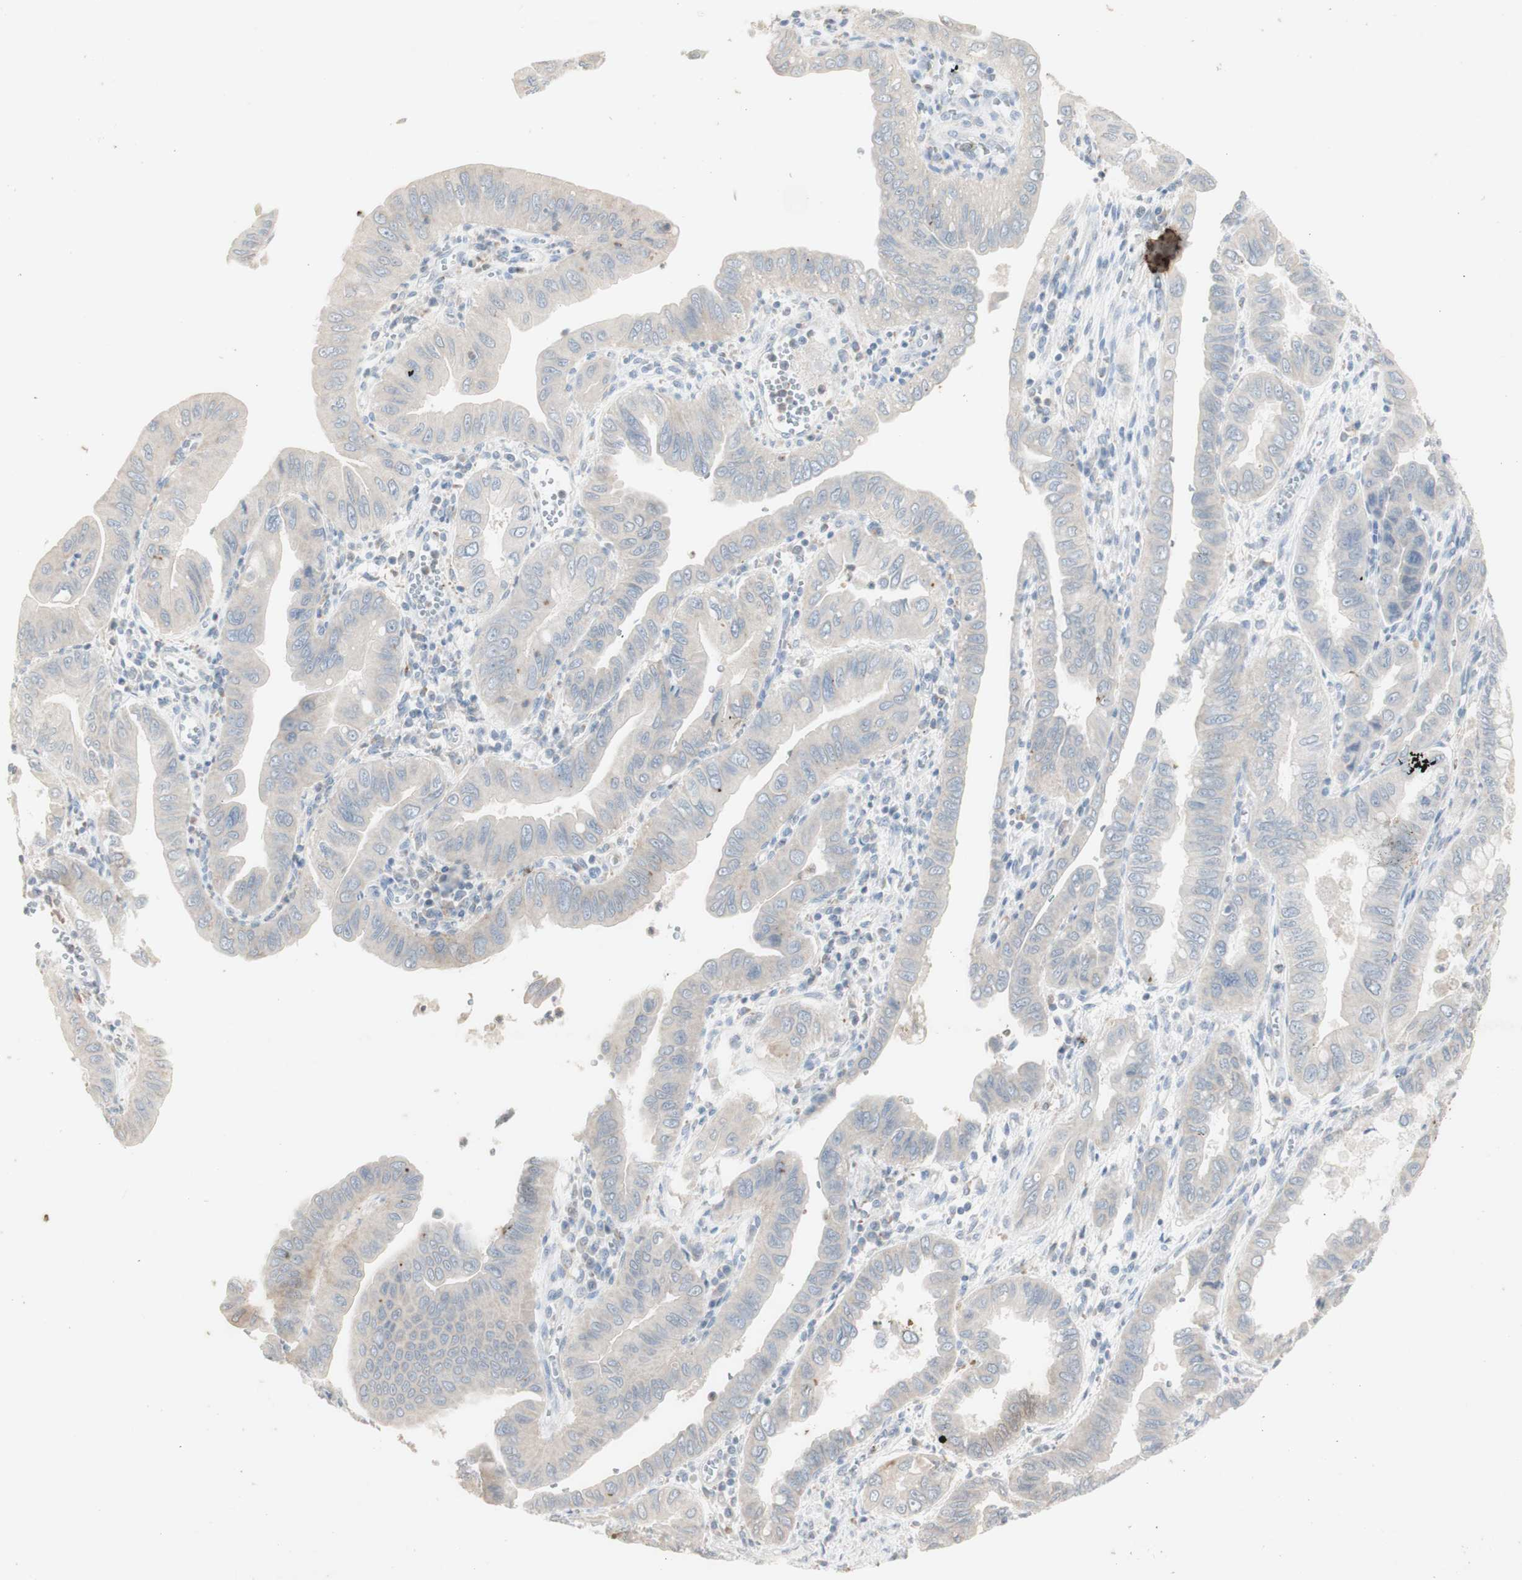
{"staining": {"intensity": "negative", "quantity": "none", "location": "none"}, "tissue": "pancreatic cancer", "cell_type": "Tumor cells", "image_type": "cancer", "snomed": [{"axis": "morphology", "description": "Normal tissue, NOS"}, {"axis": "topography", "description": "Lymph node"}], "caption": "Immunohistochemistry (IHC) histopathology image of pancreatic cancer stained for a protein (brown), which demonstrates no staining in tumor cells.", "gene": "ATP6V1B1", "patient": {"sex": "male", "age": 50}}